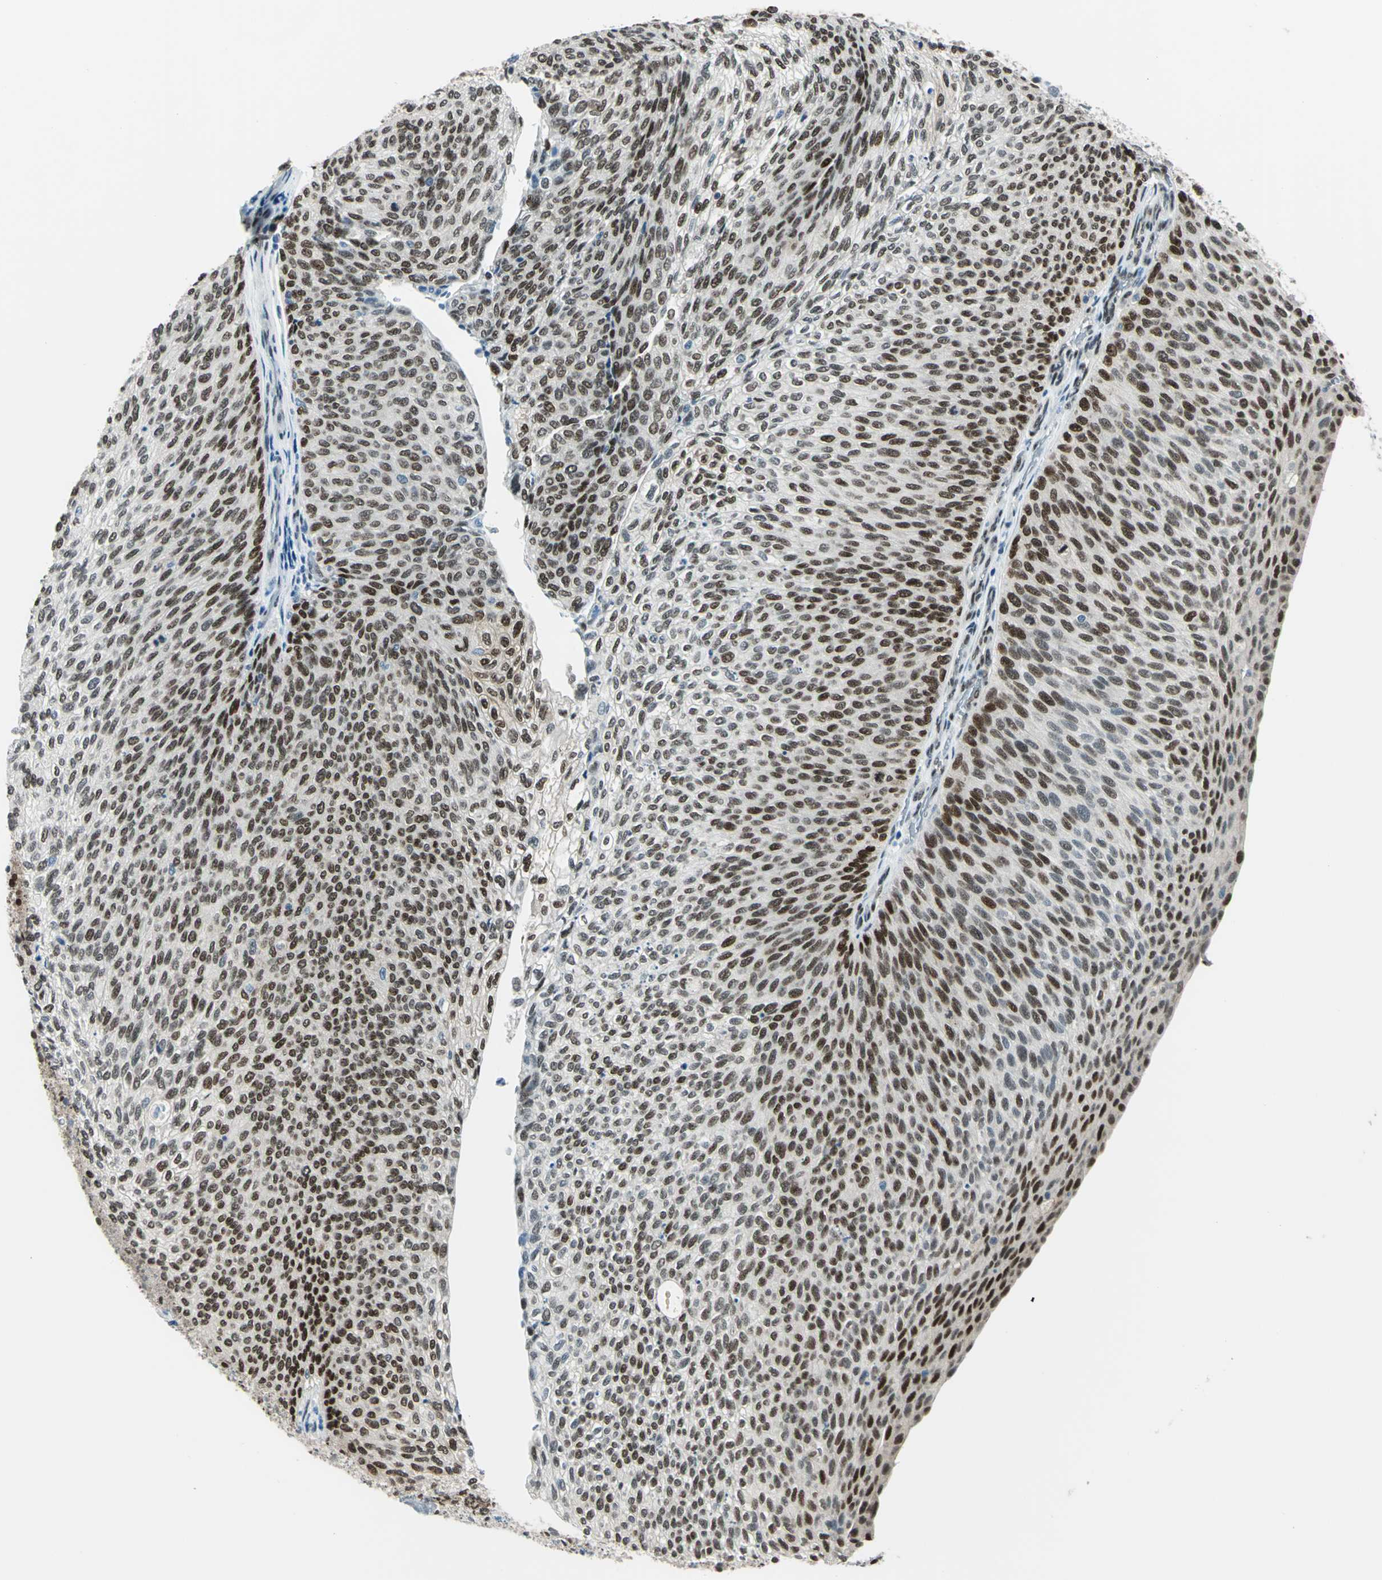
{"staining": {"intensity": "strong", "quantity": ">75%", "location": "nuclear"}, "tissue": "urothelial cancer", "cell_type": "Tumor cells", "image_type": "cancer", "snomed": [{"axis": "morphology", "description": "Urothelial carcinoma, Low grade"}, {"axis": "topography", "description": "Urinary bladder"}], "caption": "Immunohistochemical staining of urothelial cancer reveals high levels of strong nuclear protein staining in approximately >75% of tumor cells. Immunohistochemistry (ihc) stains the protein of interest in brown and the nuclei are stained blue.", "gene": "NFIA", "patient": {"sex": "female", "age": 79}}